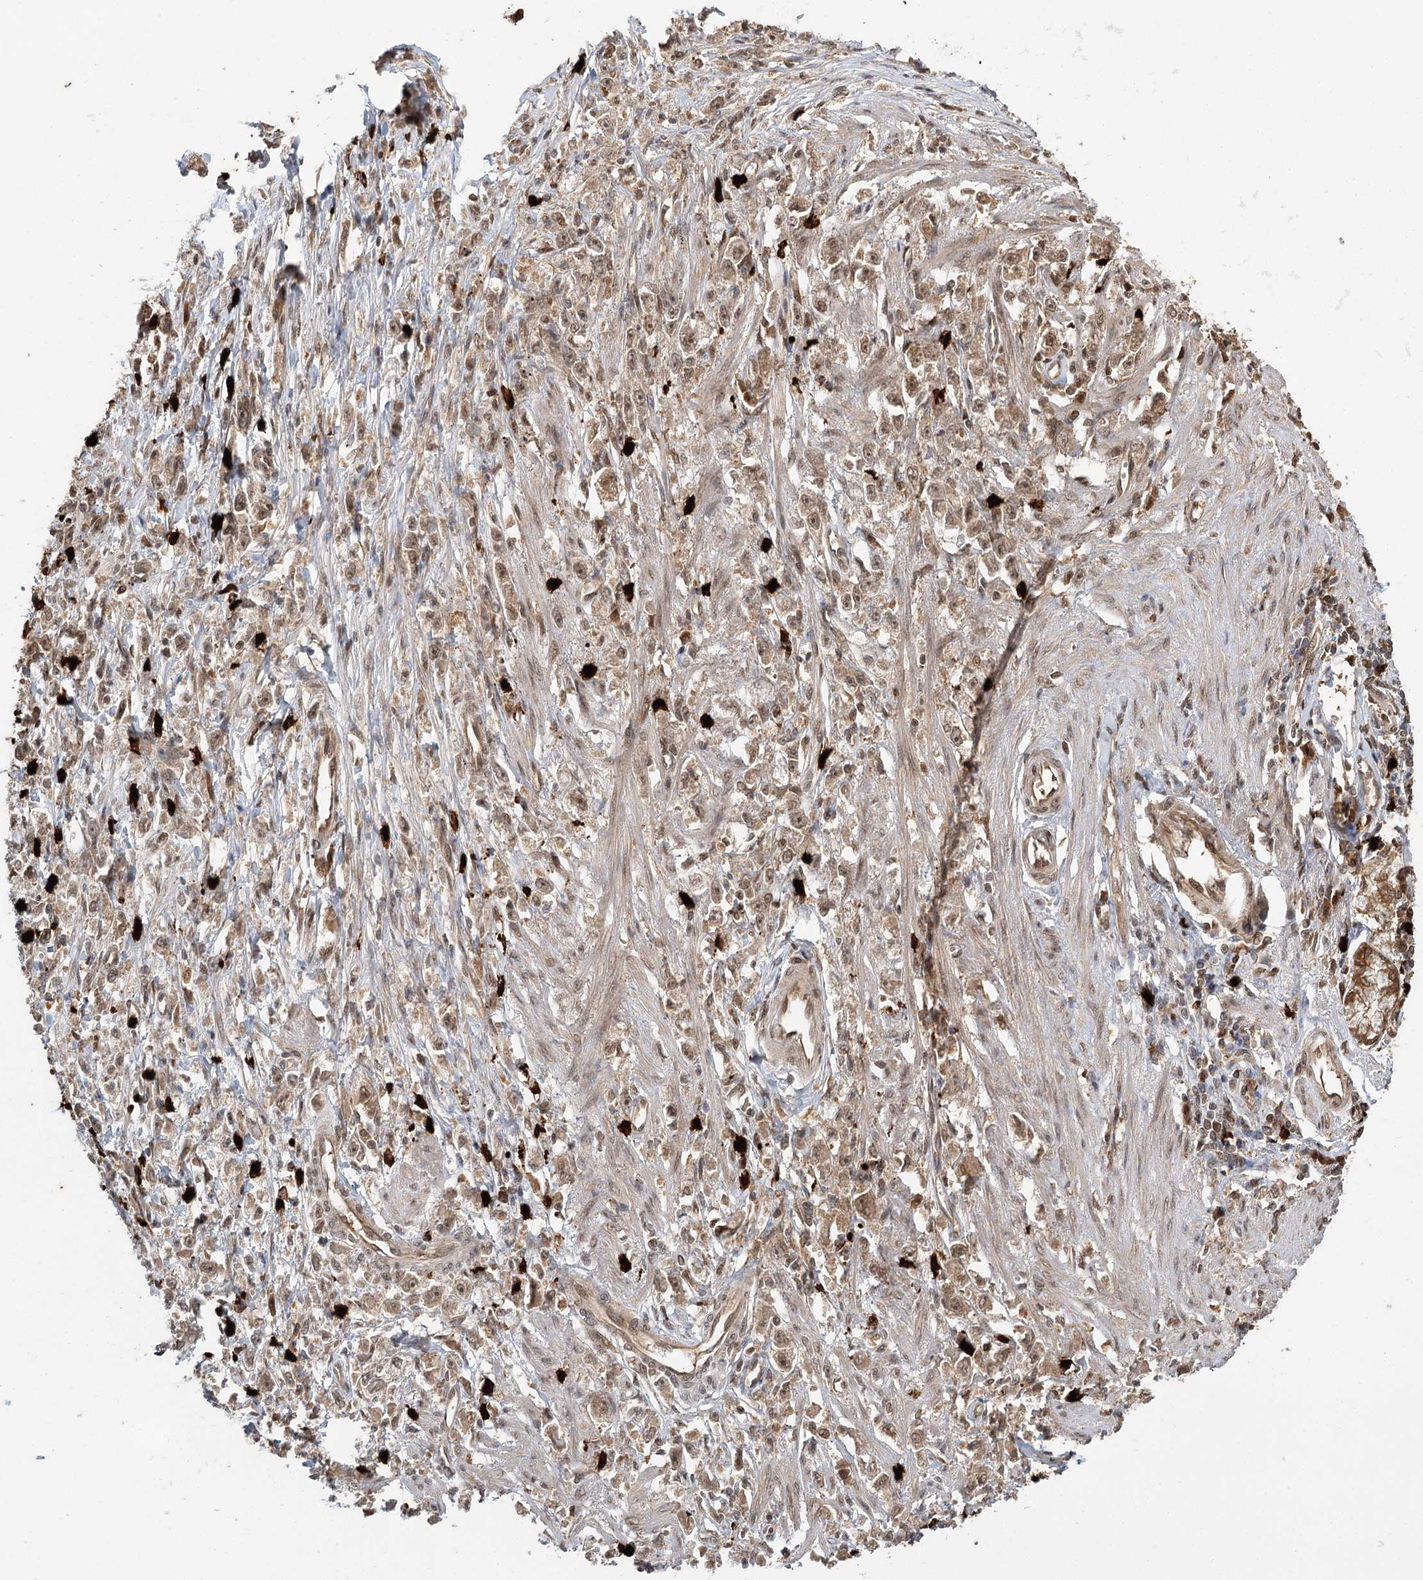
{"staining": {"intensity": "weak", "quantity": ">75%", "location": "nuclear"}, "tissue": "stomach cancer", "cell_type": "Tumor cells", "image_type": "cancer", "snomed": [{"axis": "morphology", "description": "Adenocarcinoma, NOS"}, {"axis": "topography", "description": "Stomach"}], "caption": "Immunohistochemical staining of human adenocarcinoma (stomach) demonstrates low levels of weak nuclear positivity in about >75% of tumor cells. (IHC, brightfield microscopy, high magnification).", "gene": "N6AMT1", "patient": {"sex": "female", "age": 59}}